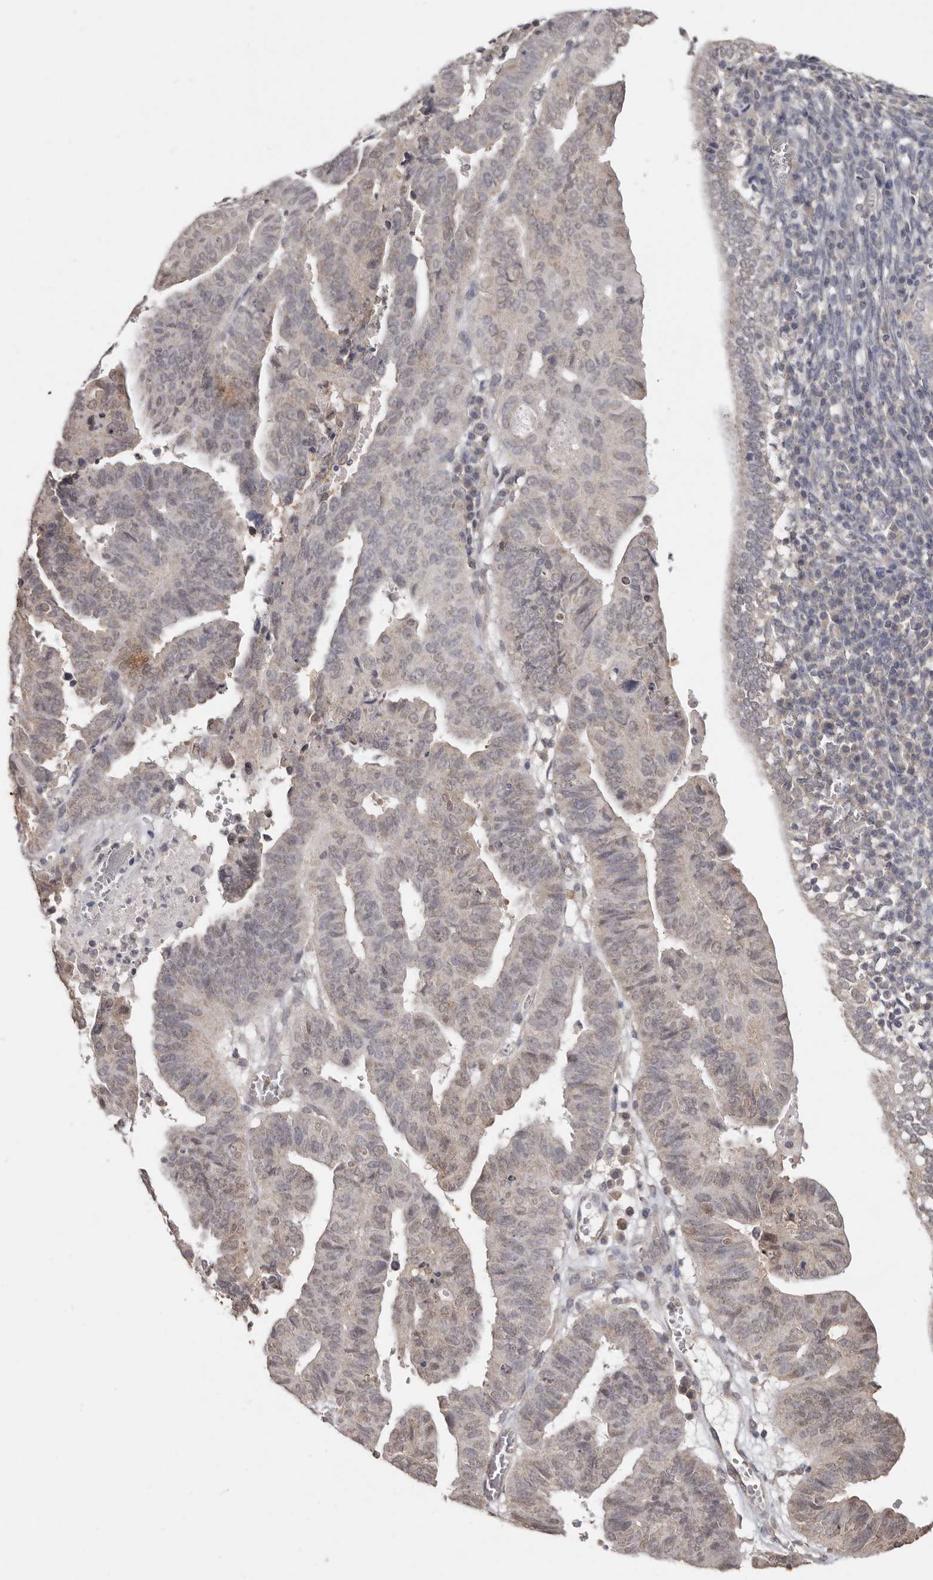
{"staining": {"intensity": "weak", "quantity": "25%-75%", "location": "nuclear"}, "tissue": "endometrial cancer", "cell_type": "Tumor cells", "image_type": "cancer", "snomed": [{"axis": "morphology", "description": "Adenocarcinoma, NOS"}, {"axis": "topography", "description": "Uterus"}], "caption": "There is low levels of weak nuclear positivity in tumor cells of endometrial cancer, as demonstrated by immunohistochemical staining (brown color).", "gene": "LINGO2", "patient": {"sex": "female", "age": 77}}